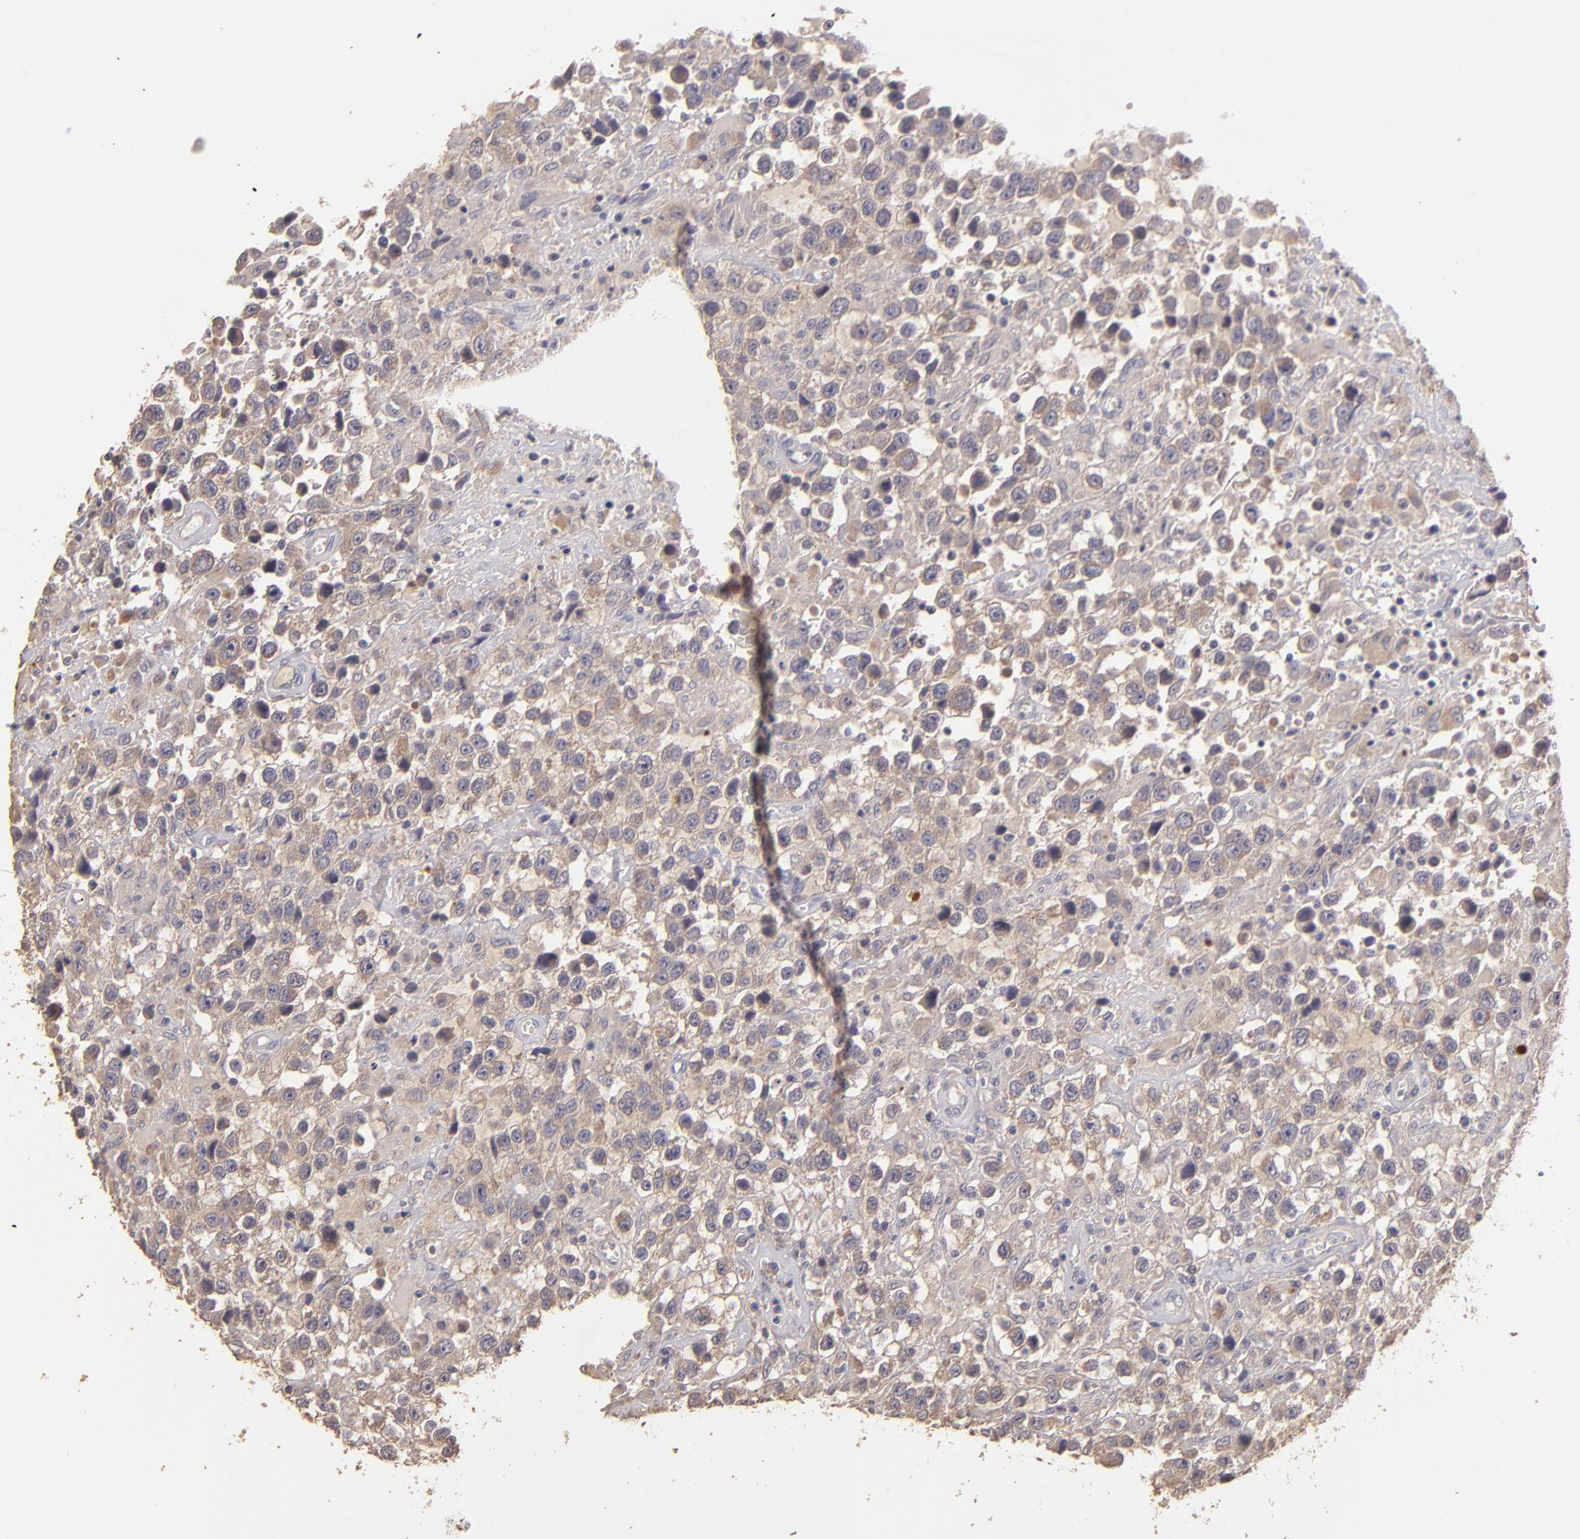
{"staining": {"intensity": "weak", "quantity": "25%-75%", "location": "cytoplasmic/membranous"}, "tissue": "testis cancer", "cell_type": "Tumor cells", "image_type": "cancer", "snomed": [{"axis": "morphology", "description": "Seminoma, NOS"}, {"axis": "topography", "description": "Testis"}], "caption": "This is a histology image of IHC staining of seminoma (testis), which shows weak expression in the cytoplasmic/membranous of tumor cells.", "gene": "UPF3B", "patient": {"sex": "male", "age": 43}}